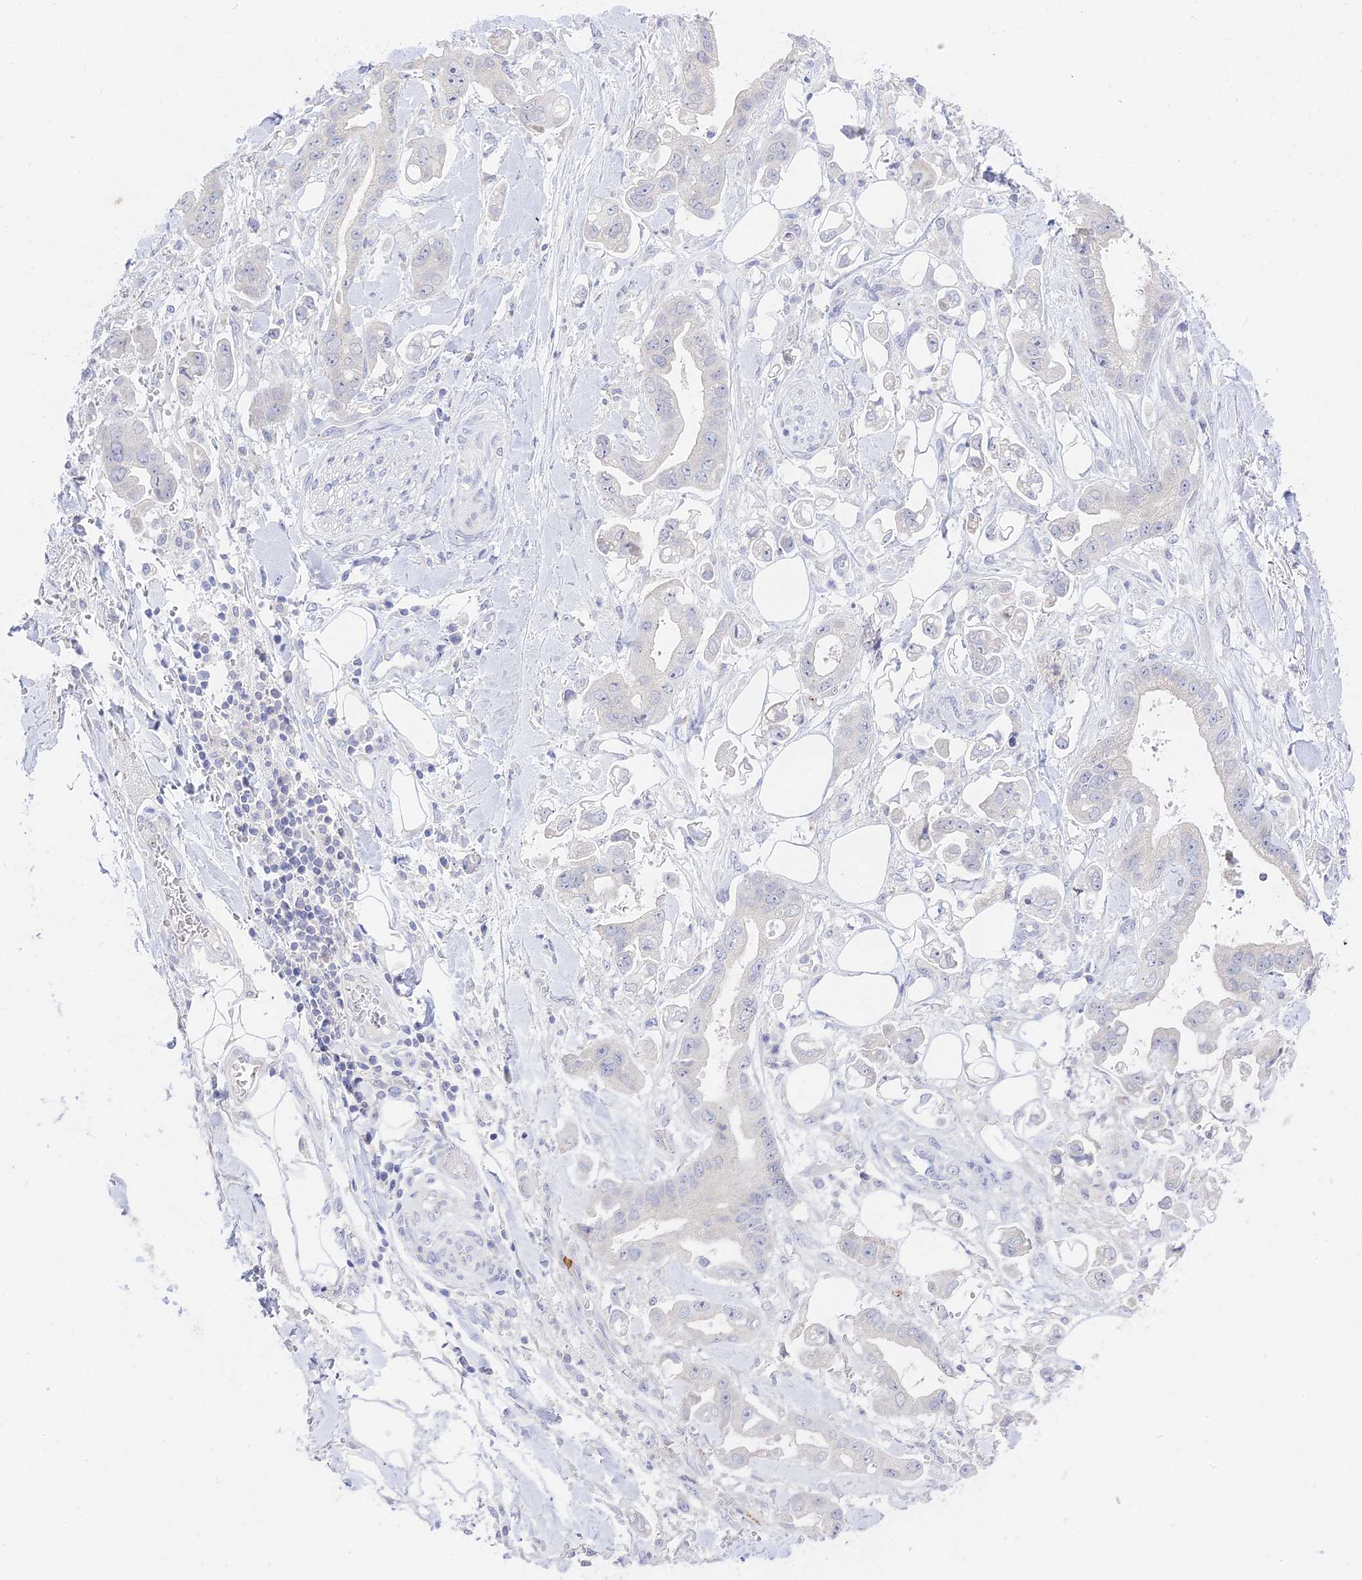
{"staining": {"intensity": "negative", "quantity": "none", "location": "none"}, "tissue": "stomach cancer", "cell_type": "Tumor cells", "image_type": "cancer", "snomed": [{"axis": "morphology", "description": "Adenocarcinoma, NOS"}, {"axis": "topography", "description": "Stomach"}], "caption": "Image shows no significant protein expression in tumor cells of adenocarcinoma (stomach).", "gene": "TMEM40", "patient": {"sex": "male", "age": 62}}